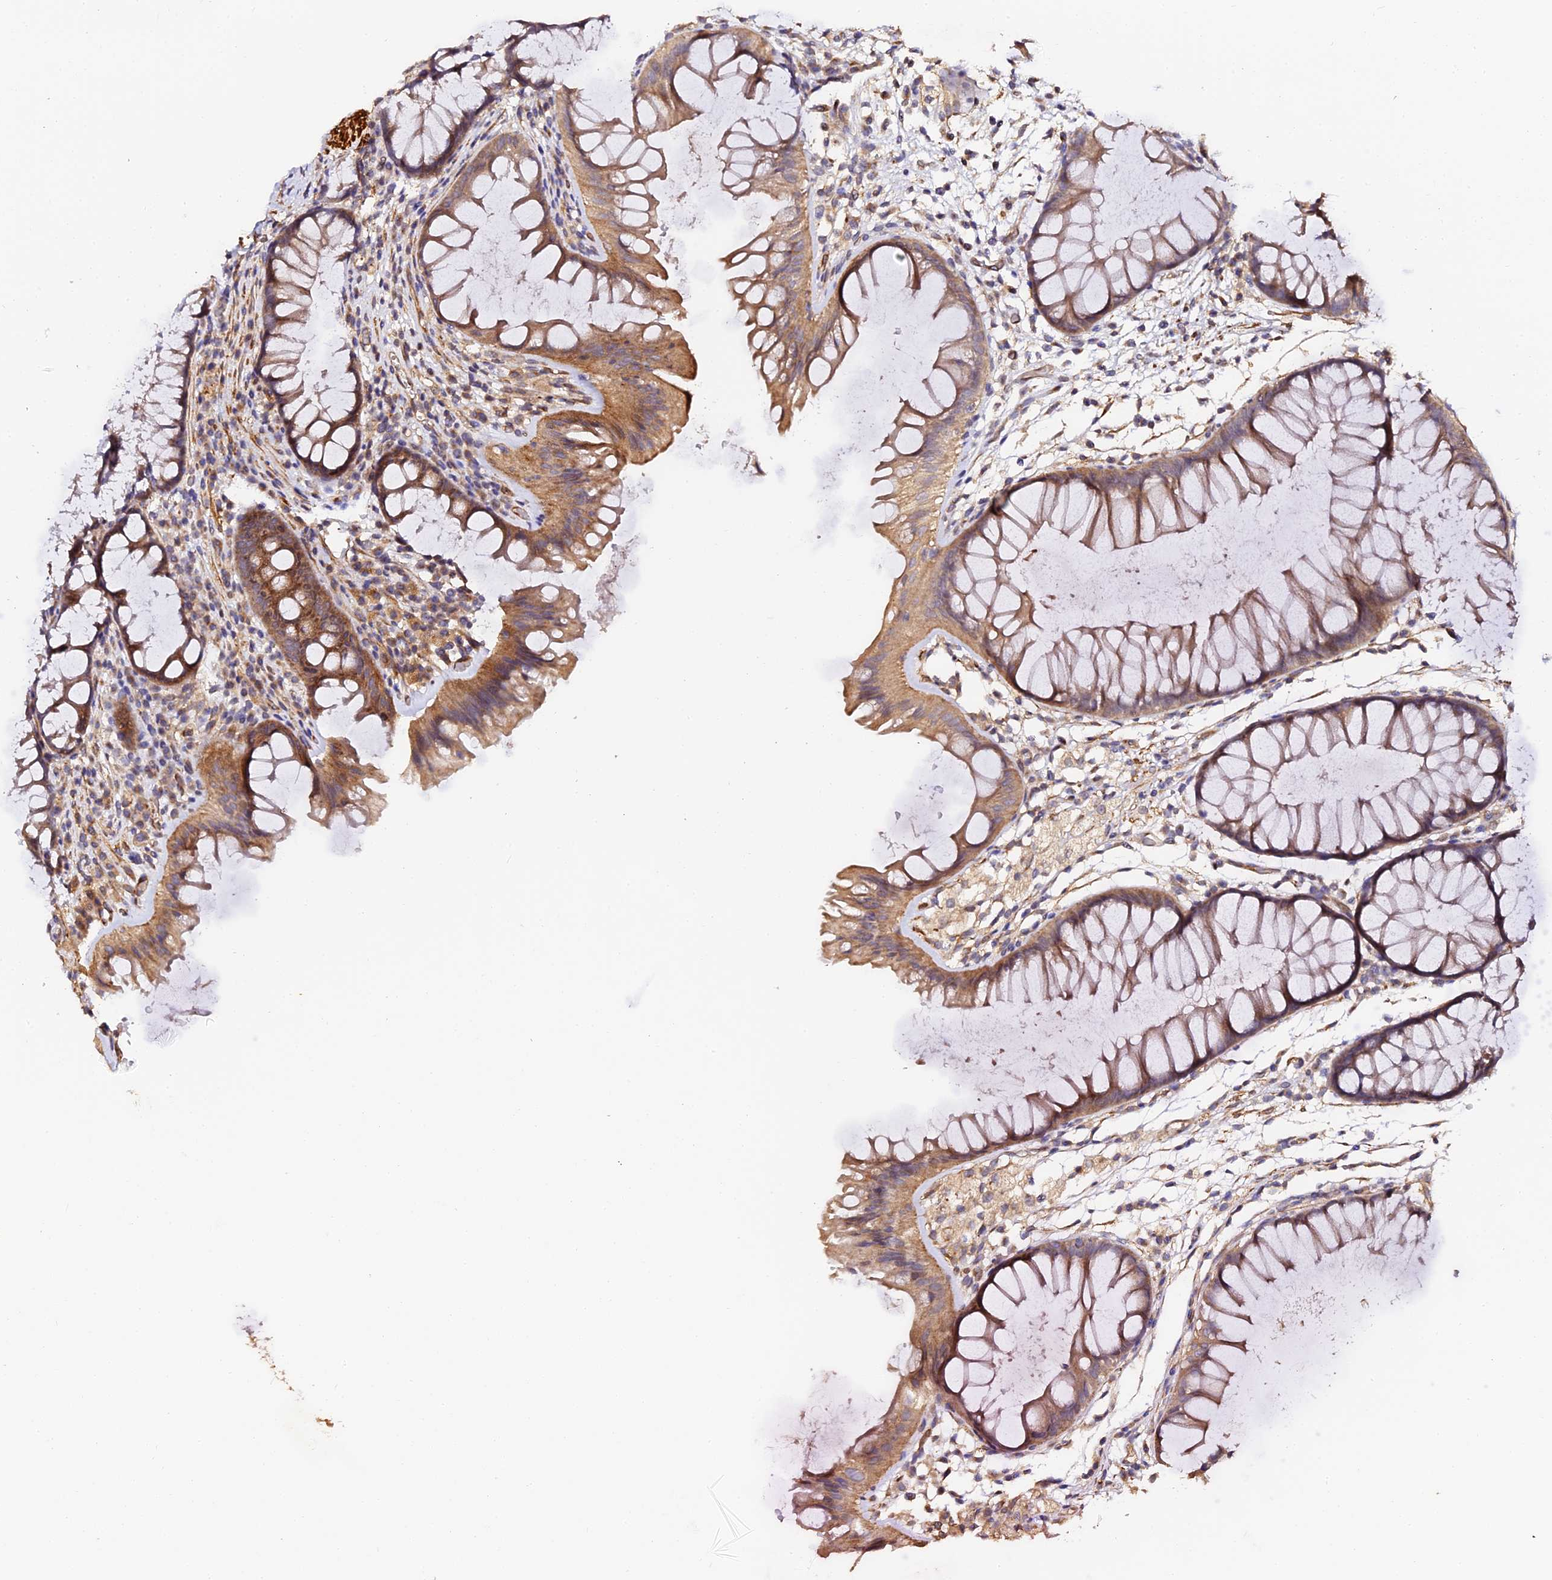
{"staining": {"intensity": "strong", "quantity": ">75%", "location": "cytoplasmic/membranous"}, "tissue": "colon", "cell_type": "Endothelial cells", "image_type": "normal", "snomed": [{"axis": "morphology", "description": "Normal tissue, NOS"}, {"axis": "topography", "description": "Colon"}], "caption": "Brown immunohistochemical staining in benign human colon reveals strong cytoplasmic/membranous positivity in approximately >75% of endothelial cells.", "gene": "TDO2", "patient": {"sex": "female", "age": 62}}